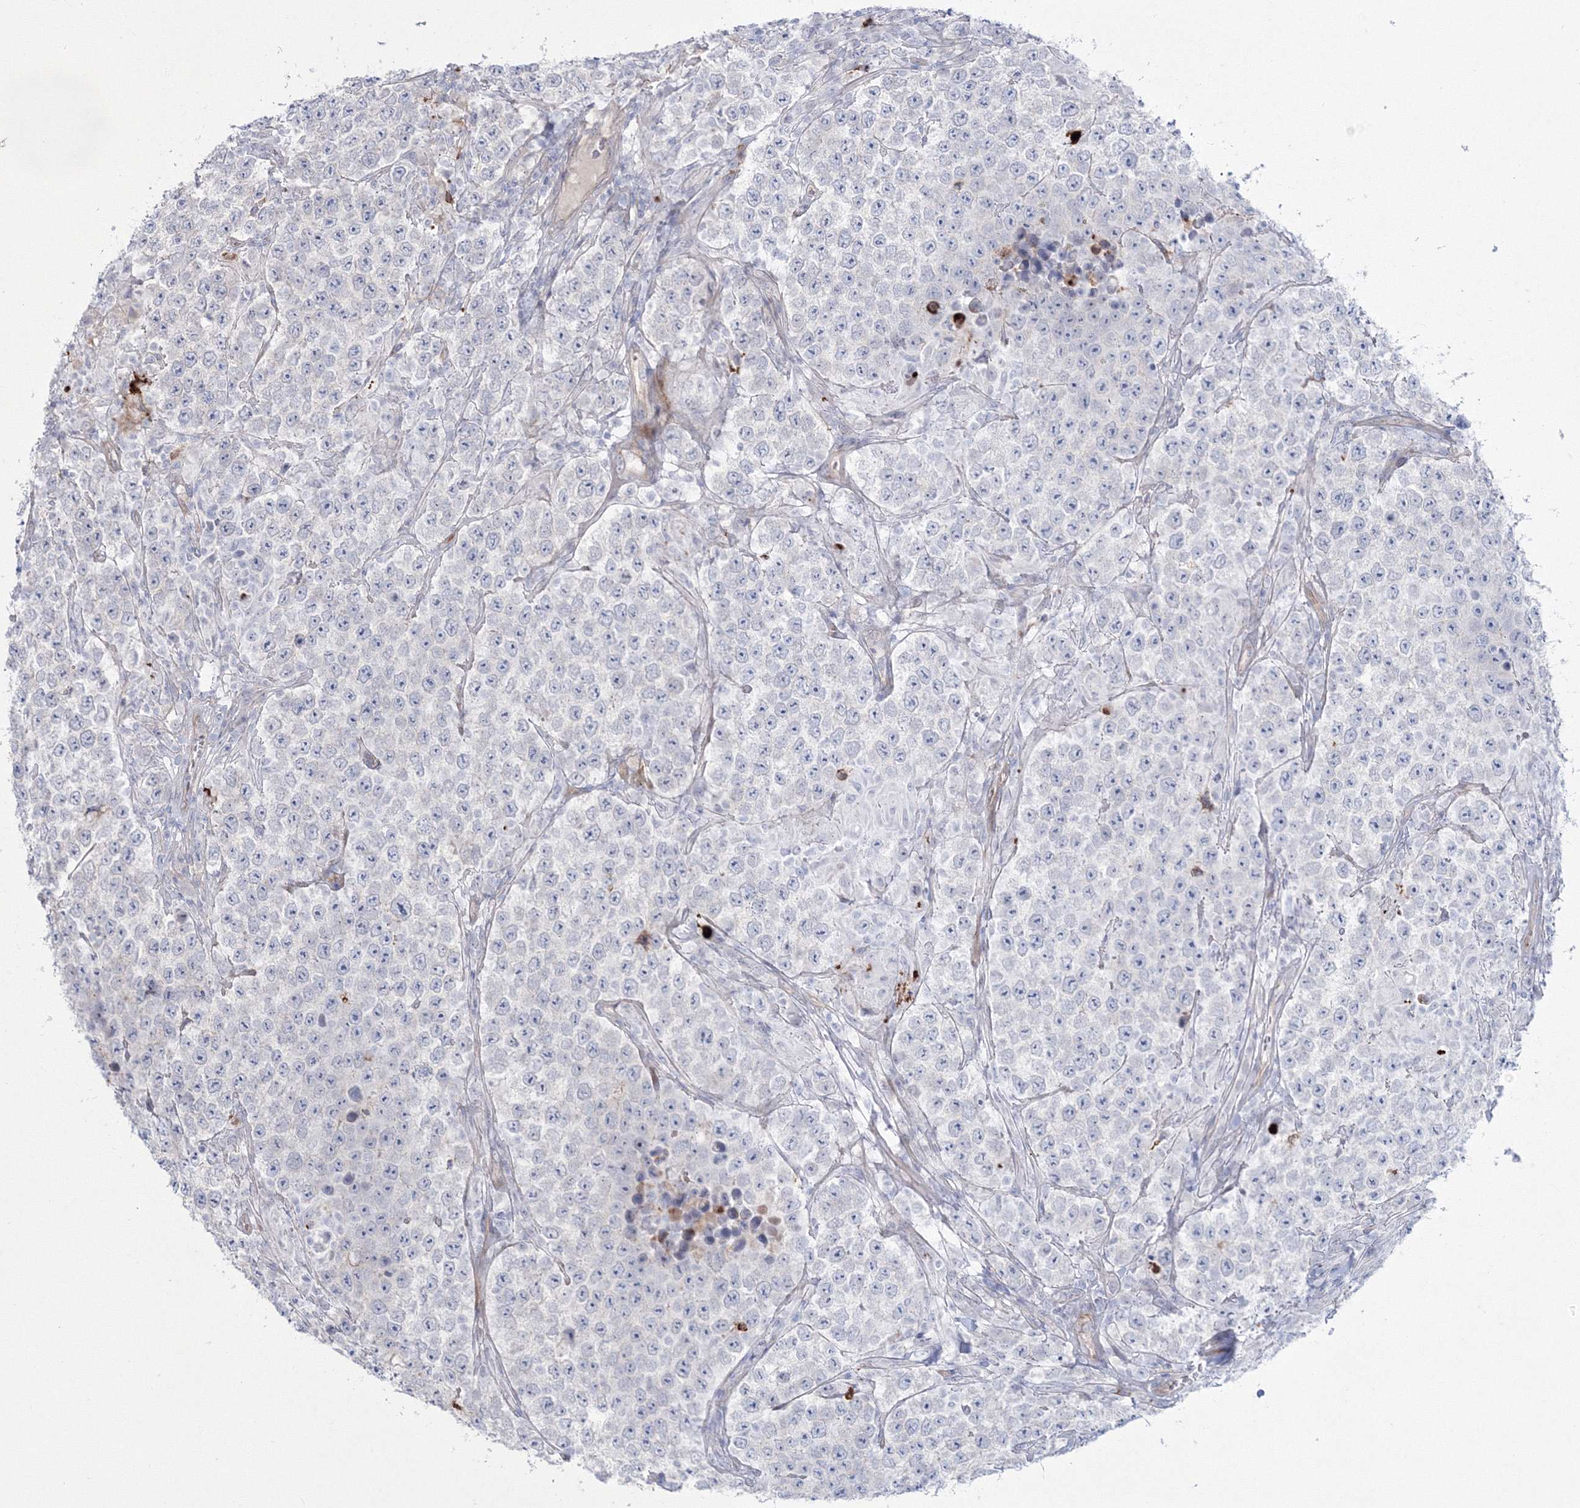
{"staining": {"intensity": "negative", "quantity": "none", "location": "none"}, "tissue": "testis cancer", "cell_type": "Tumor cells", "image_type": "cancer", "snomed": [{"axis": "morphology", "description": "Normal tissue, NOS"}, {"axis": "morphology", "description": "Urothelial carcinoma, High grade"}, {"axis": "morphology", "description": "Seminoma, NOS"}, {"axis": "morphology", "description": "Carcinoma, Embryonal, NOS"}, {"axis": "topography", "description": "Urinary bladder"}, {"axis": "topography", "description": "Testis"}], "caption": "Tumor cells show no significant positivity in testis cancer.", "gene": "HYAL2", "patient": {"sex": "male", "age": 41}}